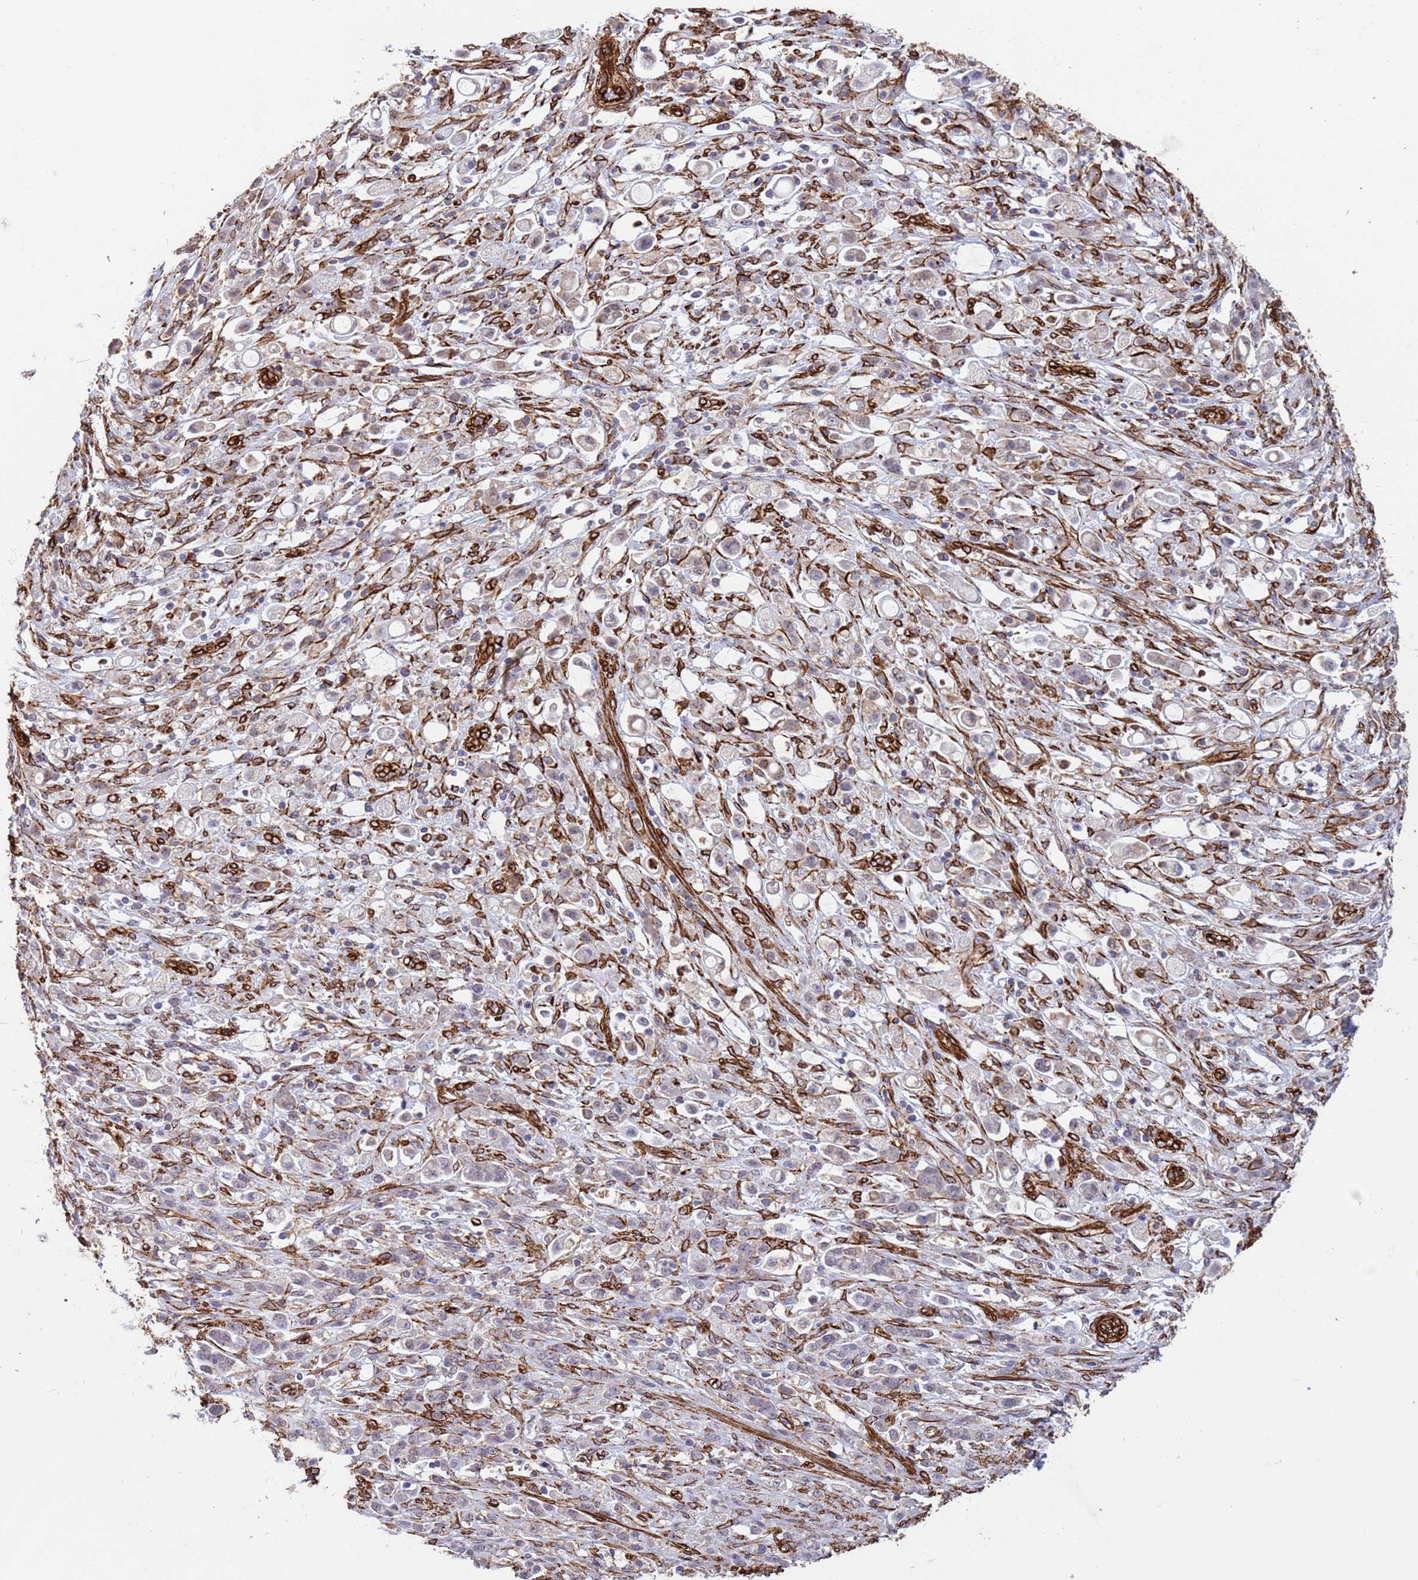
{"staining": {"intensity": "weak", "quantity": "<25%", "location": "cytoplasmic/membranous"}, "tissue": "stomach cancer", "cell_type": "Tumor cells", "image_type": "cancer", "snomed": [{"axis": "morphology", "description": "Adenocarcinoma, NOS"}, {"axis": "topography", "description": "Stomach"}], "caption": "There is no significant positivity in tumor cells of adenocarcinoma (stomach). (Brightfield microscopy of DAB immunohistochemistry at high magnification).", "gene": "GASK1A", "patient": {"sex": "female", "age": 60}}